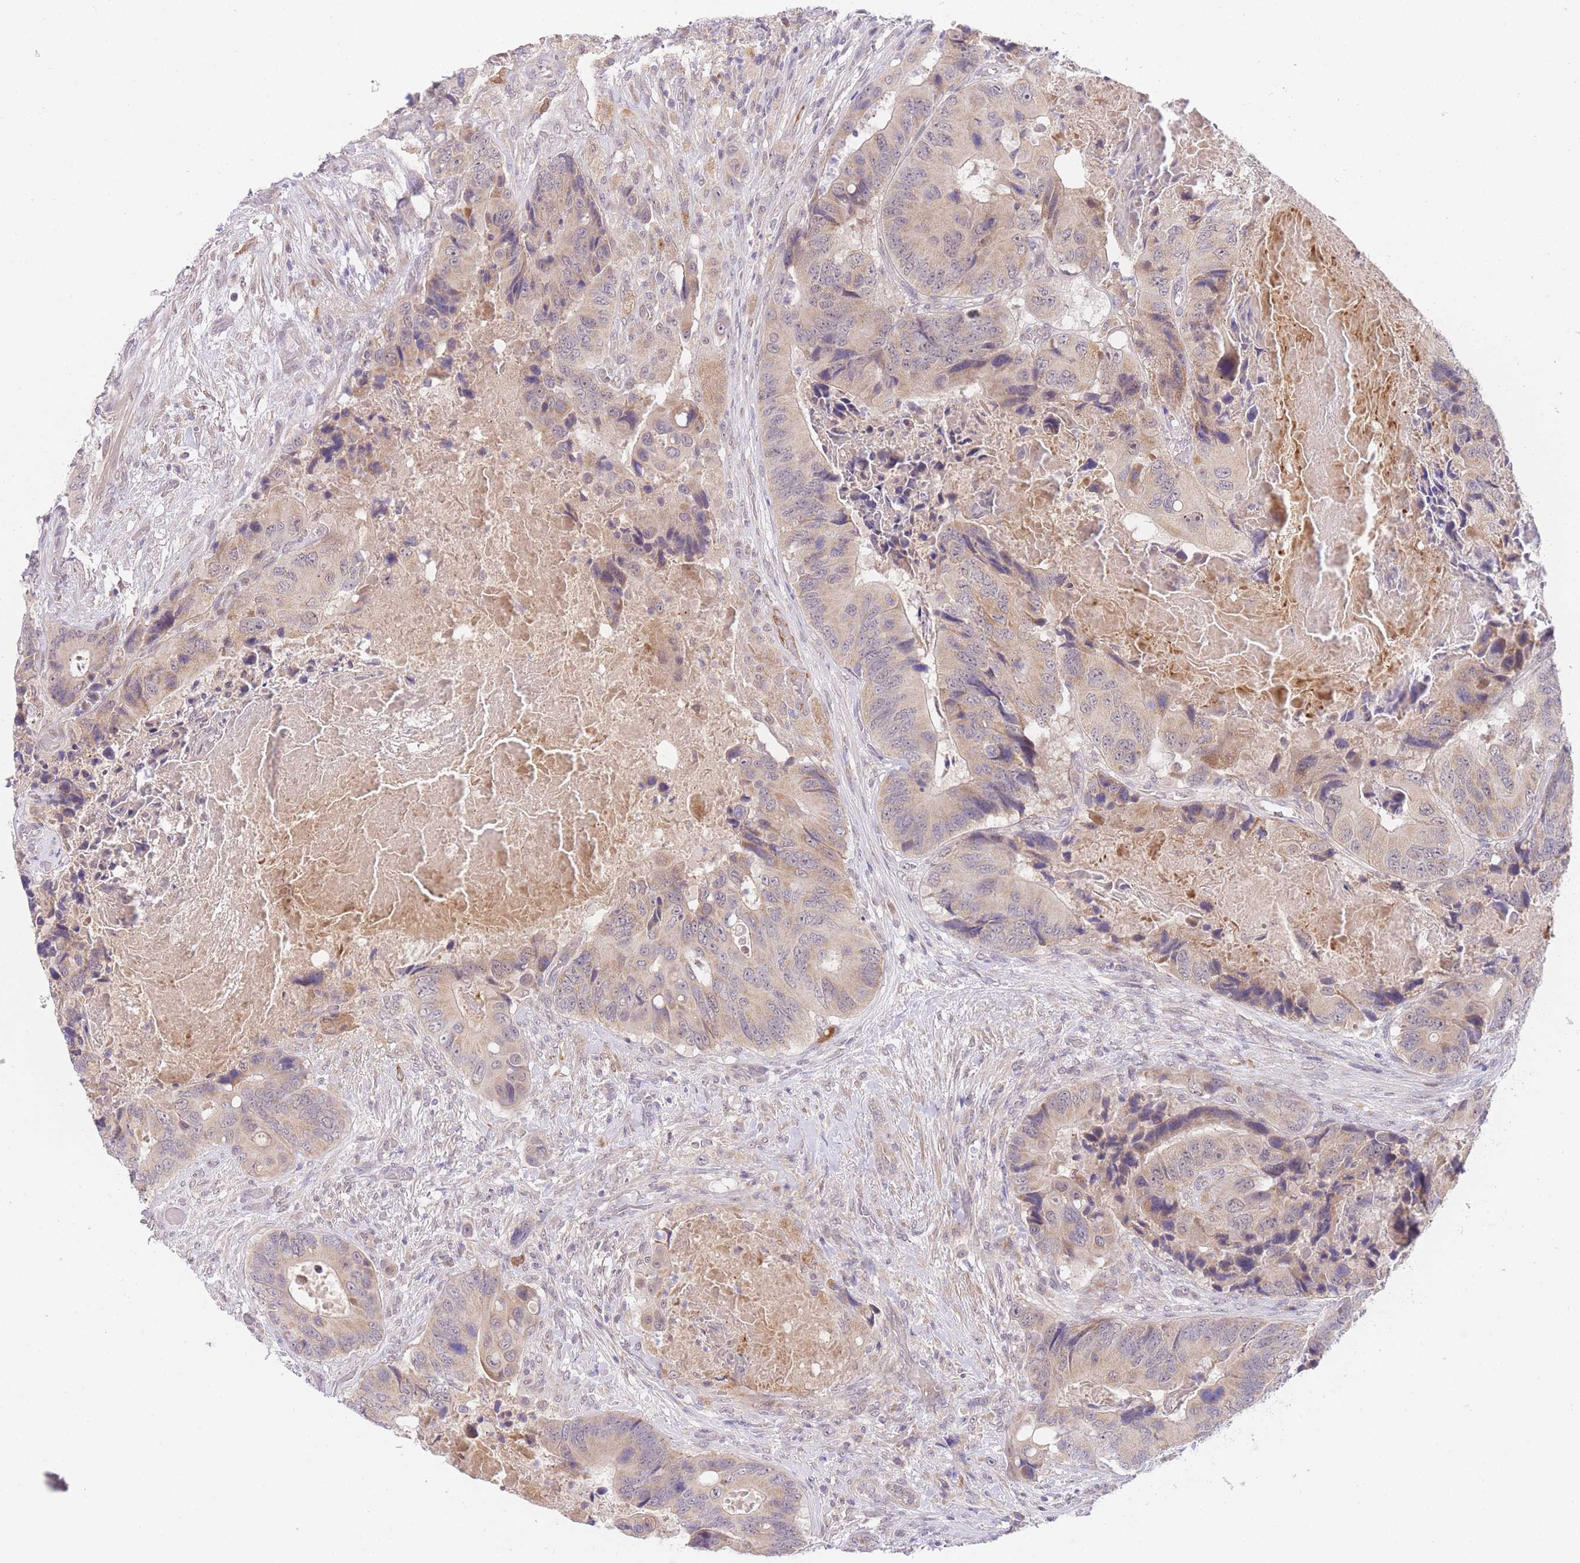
{"staining": {"intensity": "moderate", "quantity": "<25%", "location": "cytoplasmic/membranous"}, "tissue": "colorectal cancer", "cell_type": "Tumor cells", "image_type": "cancer", "snomed": [{"axis": "morphology", "description": "Adenocarcinoma, NOS"}, {"axis": "topography", "description": "Colon"}], "caption": "High-magnification brightfield microscopy of adenocarcinoma (colorectal) stained with DAB (brown) and counterstained with hematoxylin (blue). tumor cells exhibit moderate cytoplasmic/membranous staining is identified in about<25% of cells.", "gene": "SLC25A33", "patient": {"sex": "male", "age": 84}}